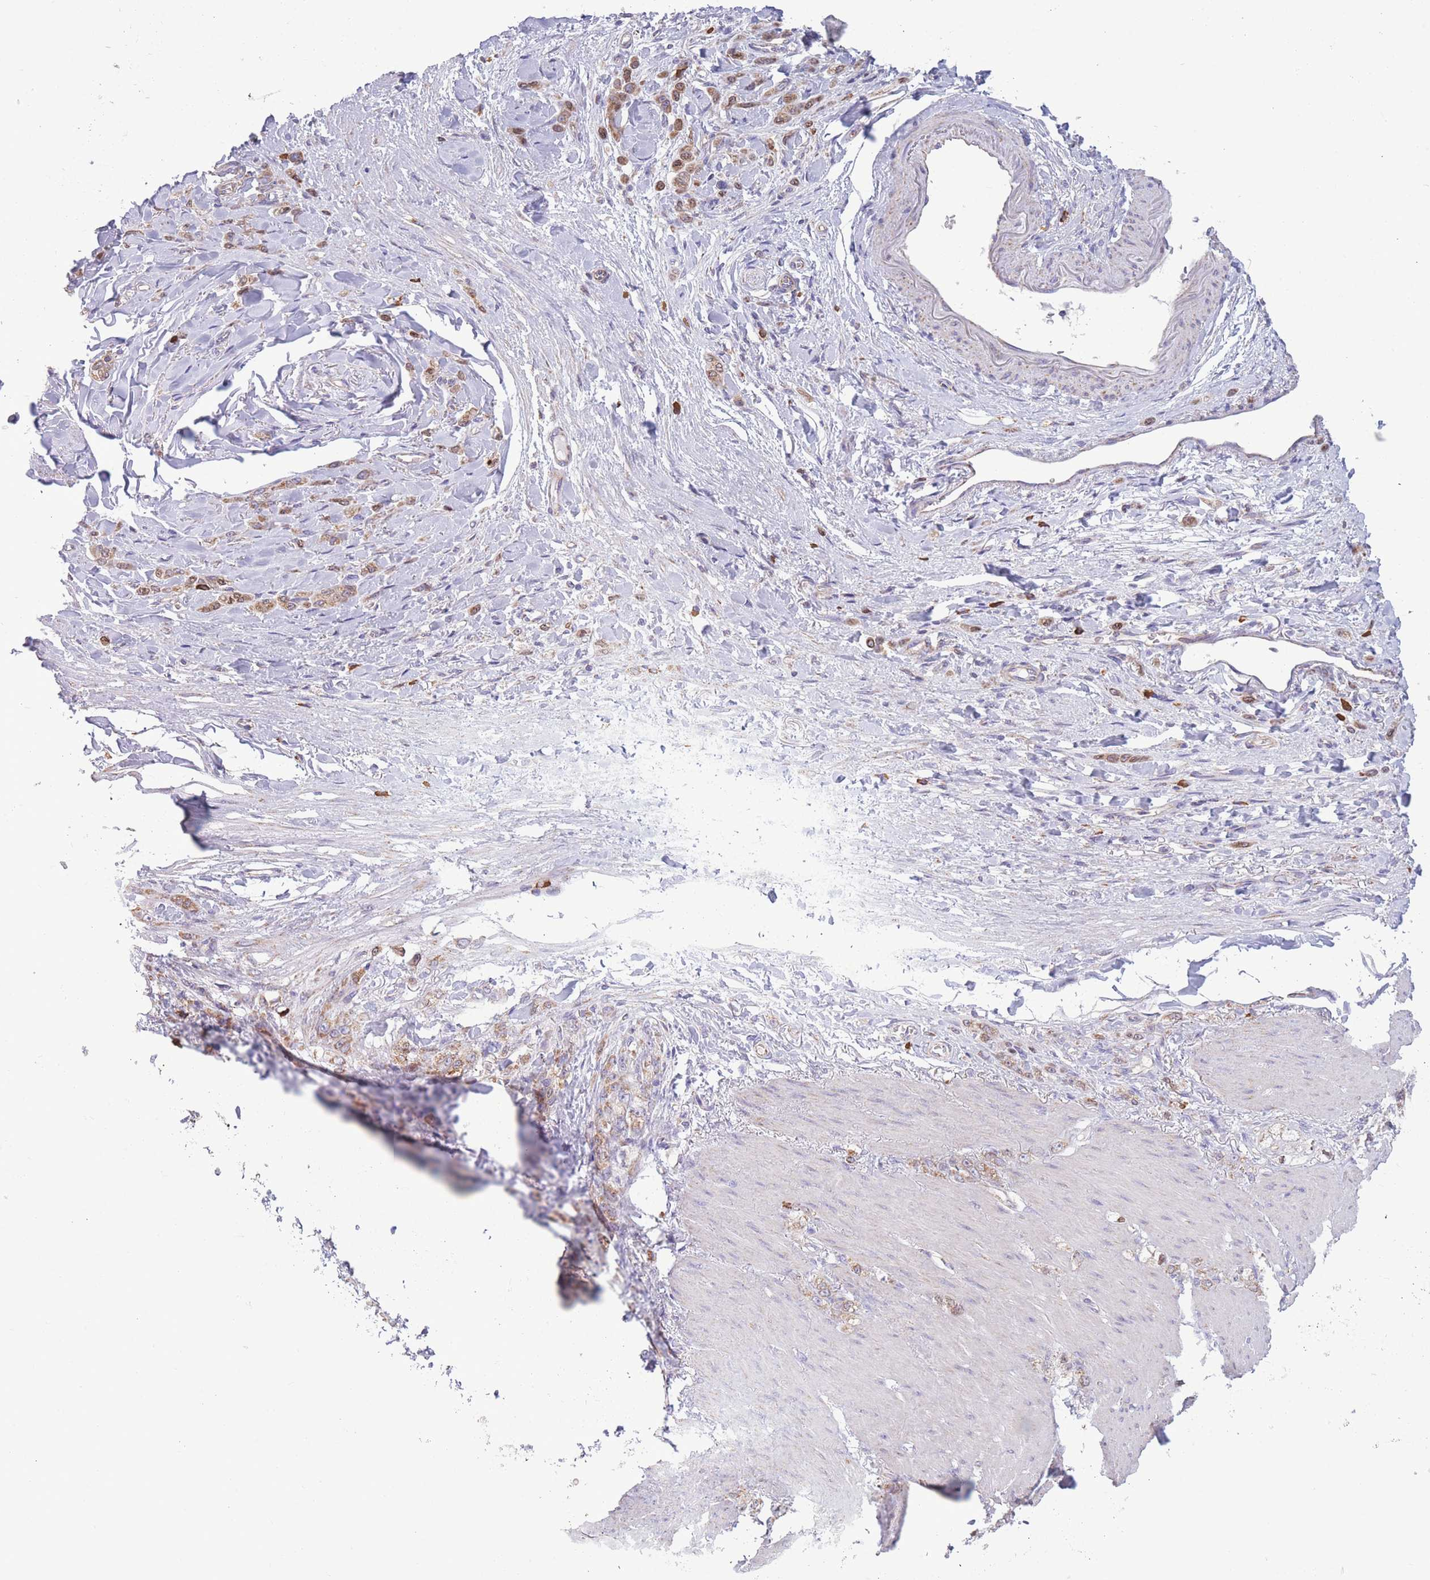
{"staining": {"intensity": "moderate", "quantity": ">75%", "location": "cytoplasmic/membranous"}, "tissue": "stomach cancer", "cell_type": "Tumor cells", "image_type": "cancer", "snomed": [{"axis": "morphology", "description": "Normal tissue, NOS"}, {"axis": "morphology", "description": "Adenocarcinoma, NOS"}, {"axis": "topography", "description": "Stomach"}], "caption": "Brown immunohistochemical staining in human stomach cancer (adenocarcinoma) exhibits moderate cytoplasmic/membranous positivity in about >75% of tumor cells.", "gene": "PDHA1", "patient": {"sex": "male", "age": 82}}